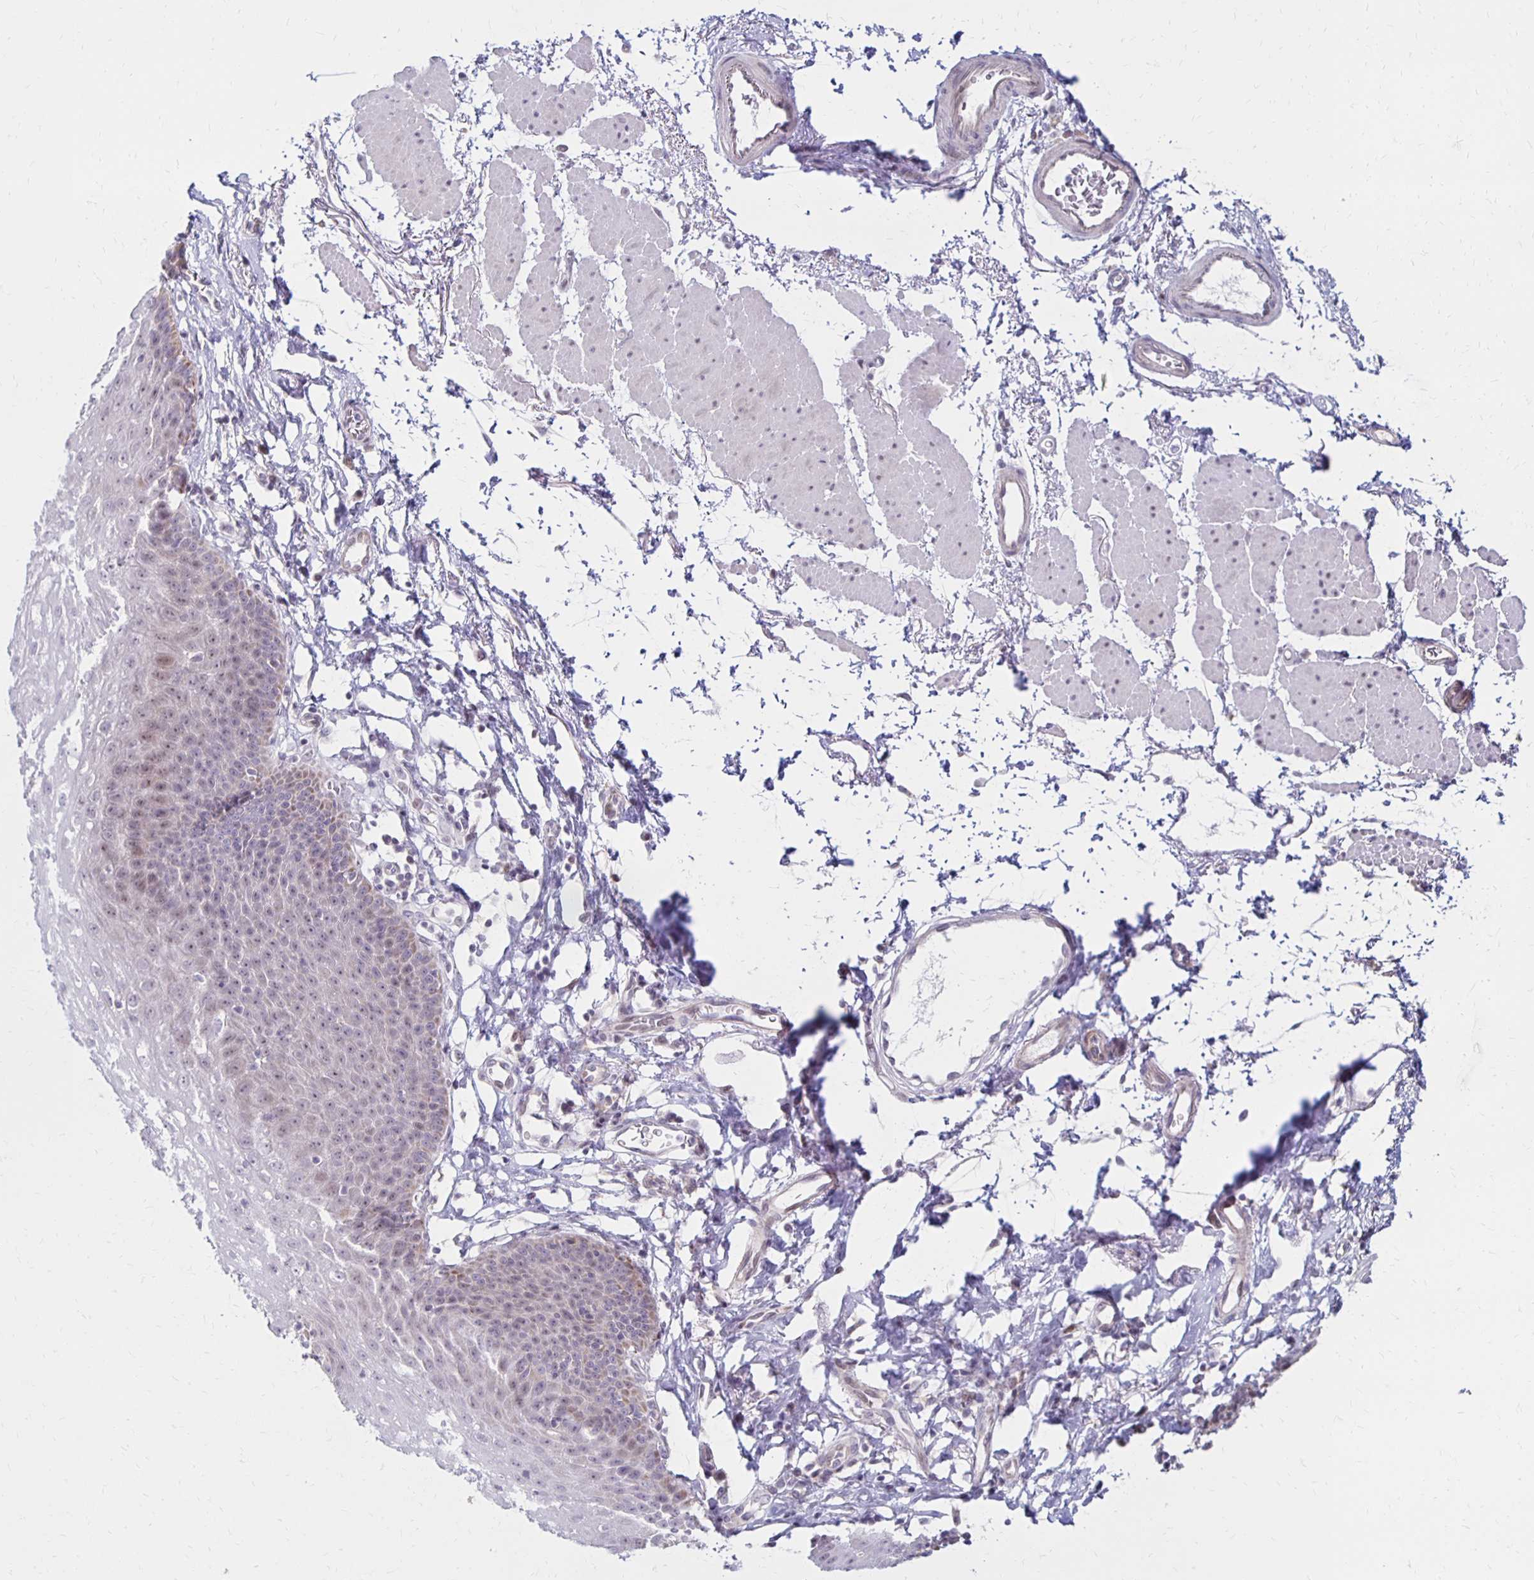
{"staining": {"intensity": "weak", "quantity": "<25%", "location": "nuclear"}, "tissue": "esophagus", "cell_type": "Squamous epithelial cells", "image_type": "normal", "snomed": [{"axis": "morphology", "description": "Normal tissue, NOS"}, {"axis": "topography", "description": "Esophagus"}], "caption": "DAB immunohistochemical staining of normal esophagus demonstrates no significant expression in squamous epithelial cells. (Brightfield microscopy of DAB (3,3'-diaminobenzidine) IHC at high magnification).", "gene": "DAGLA", "patient": {"sex": "female", "age": 81}}